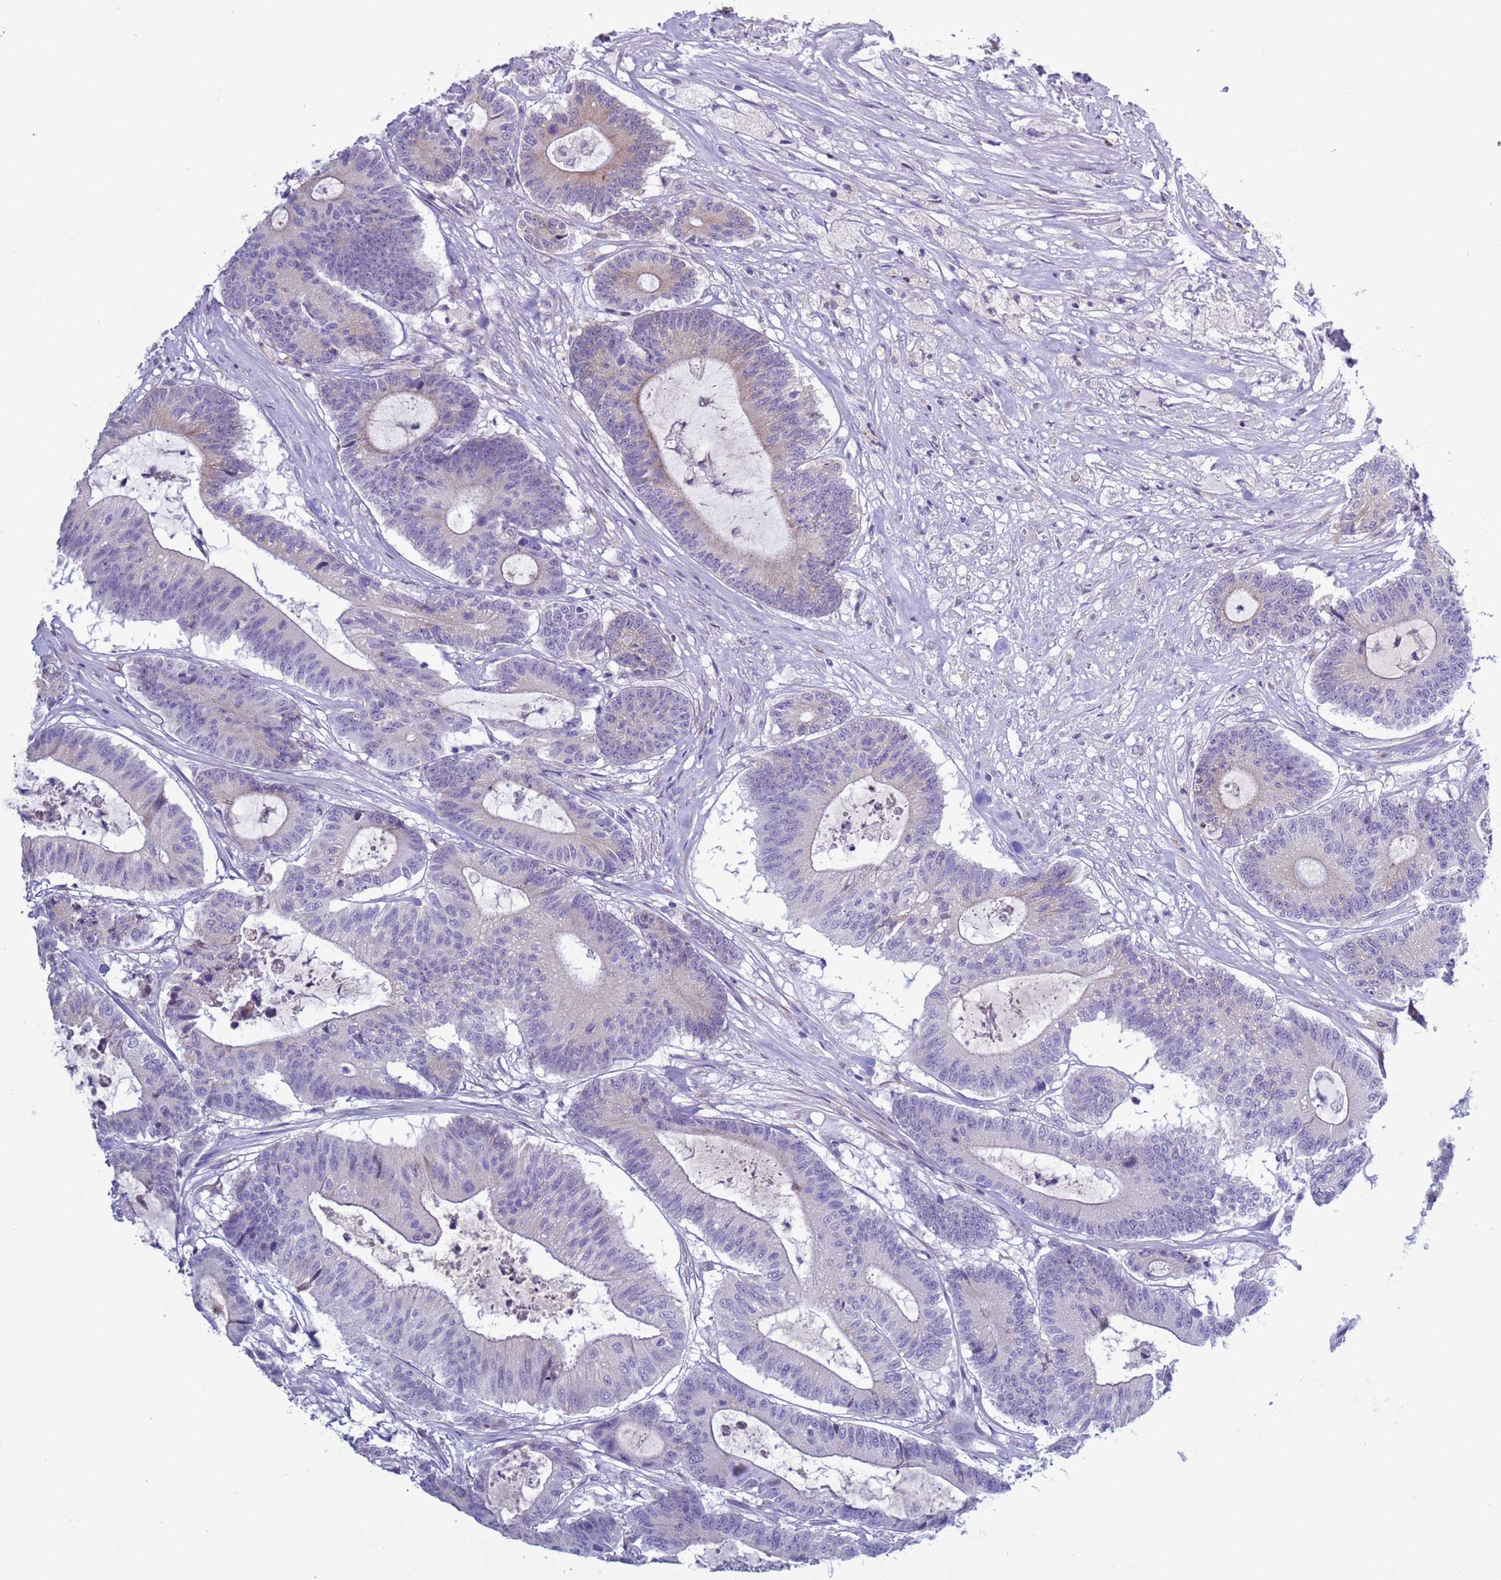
{"staining": {"intensity": "weak", "quantity": "<25%", "location": "cytoplasmic/membranous"}, "tissue": "colorectal cancer", "cell_type": "Tumor cells", "image_type": "cancer", "snomed": [{"axis": "morphology", "description": "Adenocarcinoma, NOS"}, {"axis": "topography", "description": "Colon"}], "caption": "Tumor cells show no significant staining in colorectal adenocarcinoma.", "gene": "ABHD17B", "patient": {"sex": "female", "age": 84}}